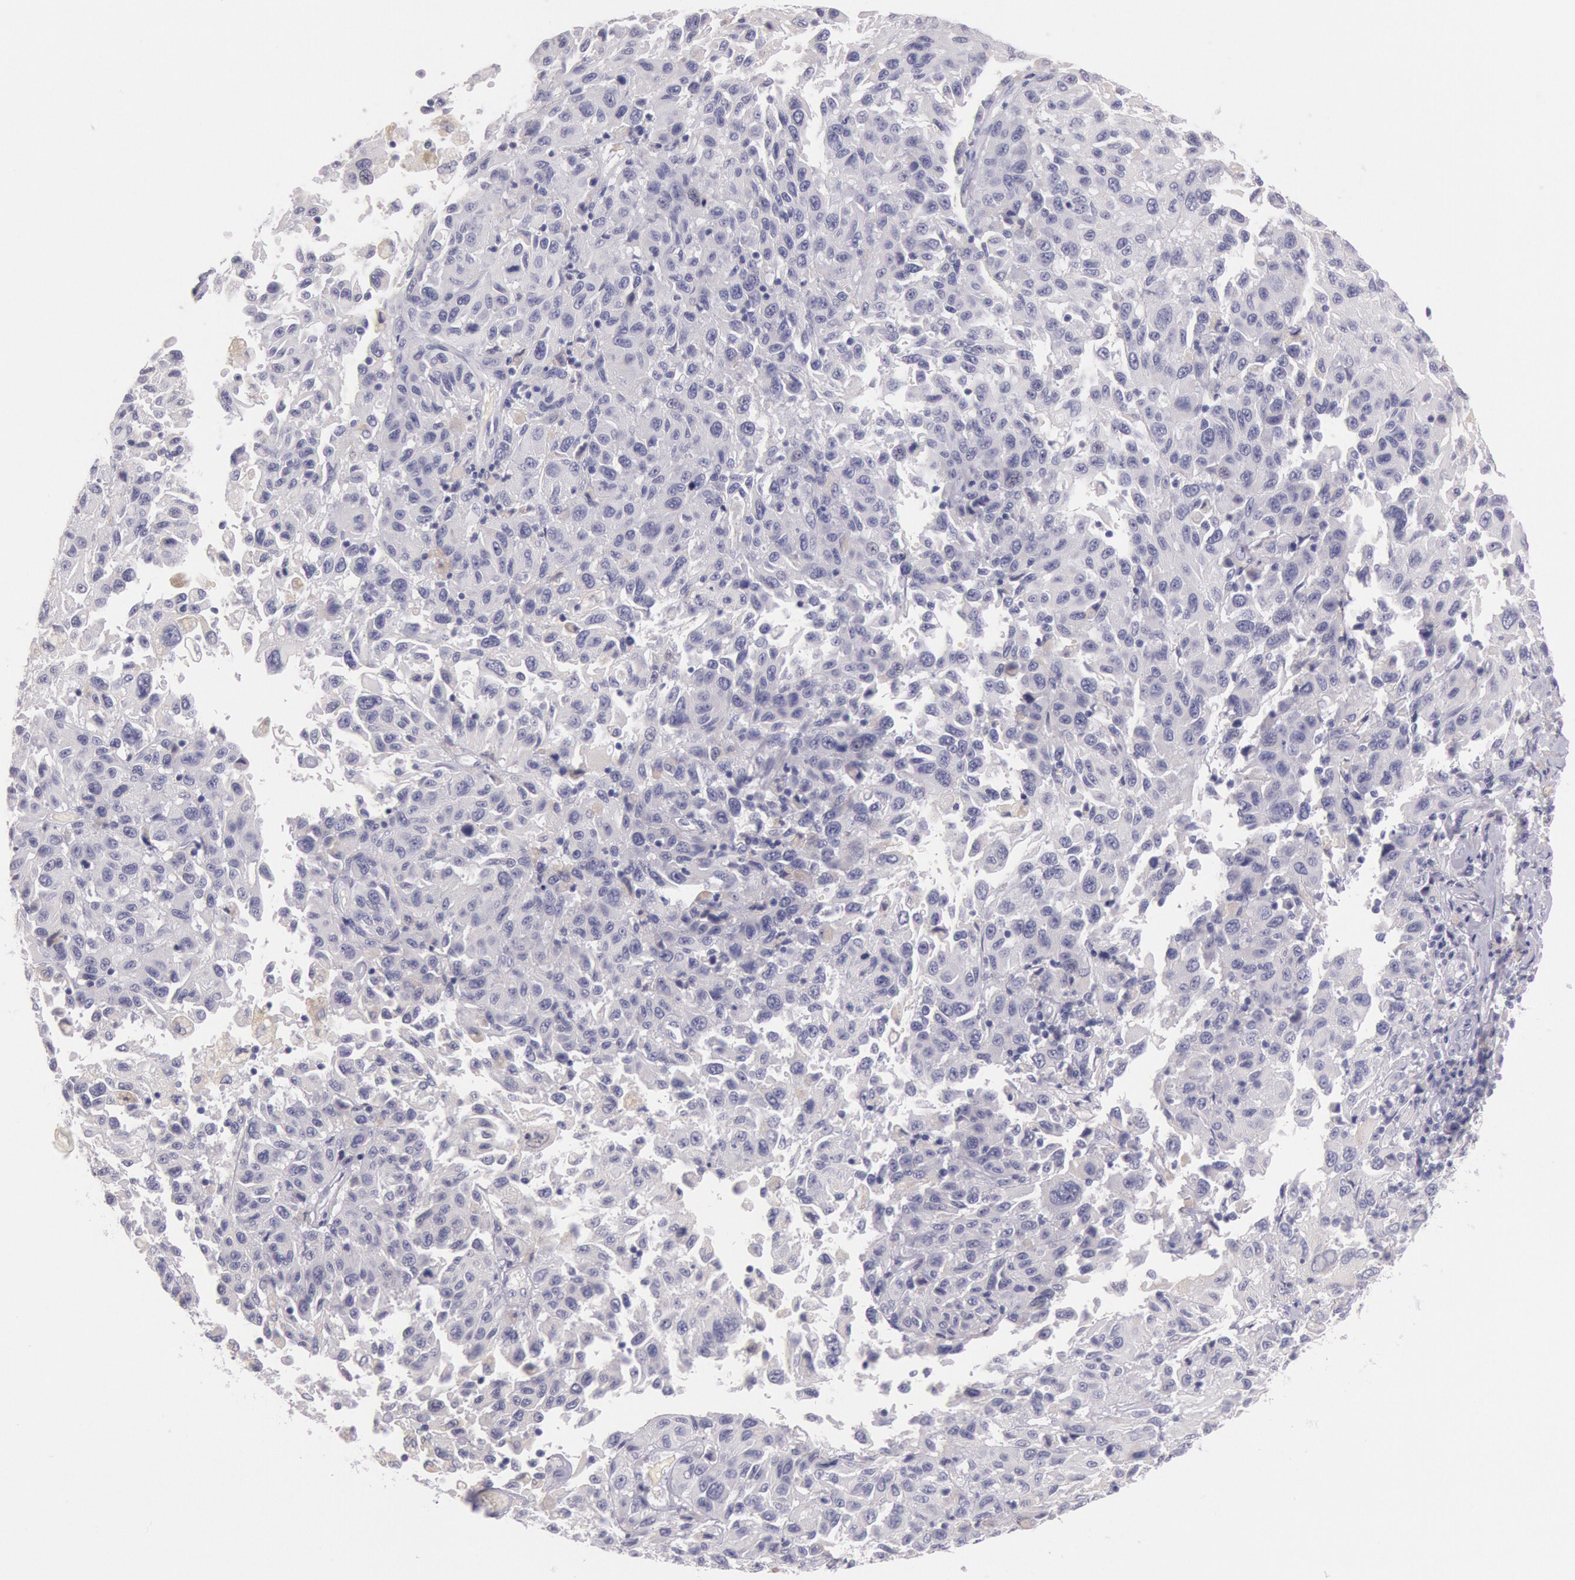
{"staining": {"intensity": "negative", "quantity": "none", "location": "none"}, "tissue": "melanoma", "cell_type": "Tumor cells", "image_type": "cancer", "snomed": [{"axis": "morphology", "description": "Malignant melanoma, NOS"}, {"axis": "topography", "description": "Skin"}], "caption": "Human melanoma stained for a protein using IHC demonstrates no staining in tumor cells.", "gene": "EGFR", "patient": {"sex": "female", "age": 77}}